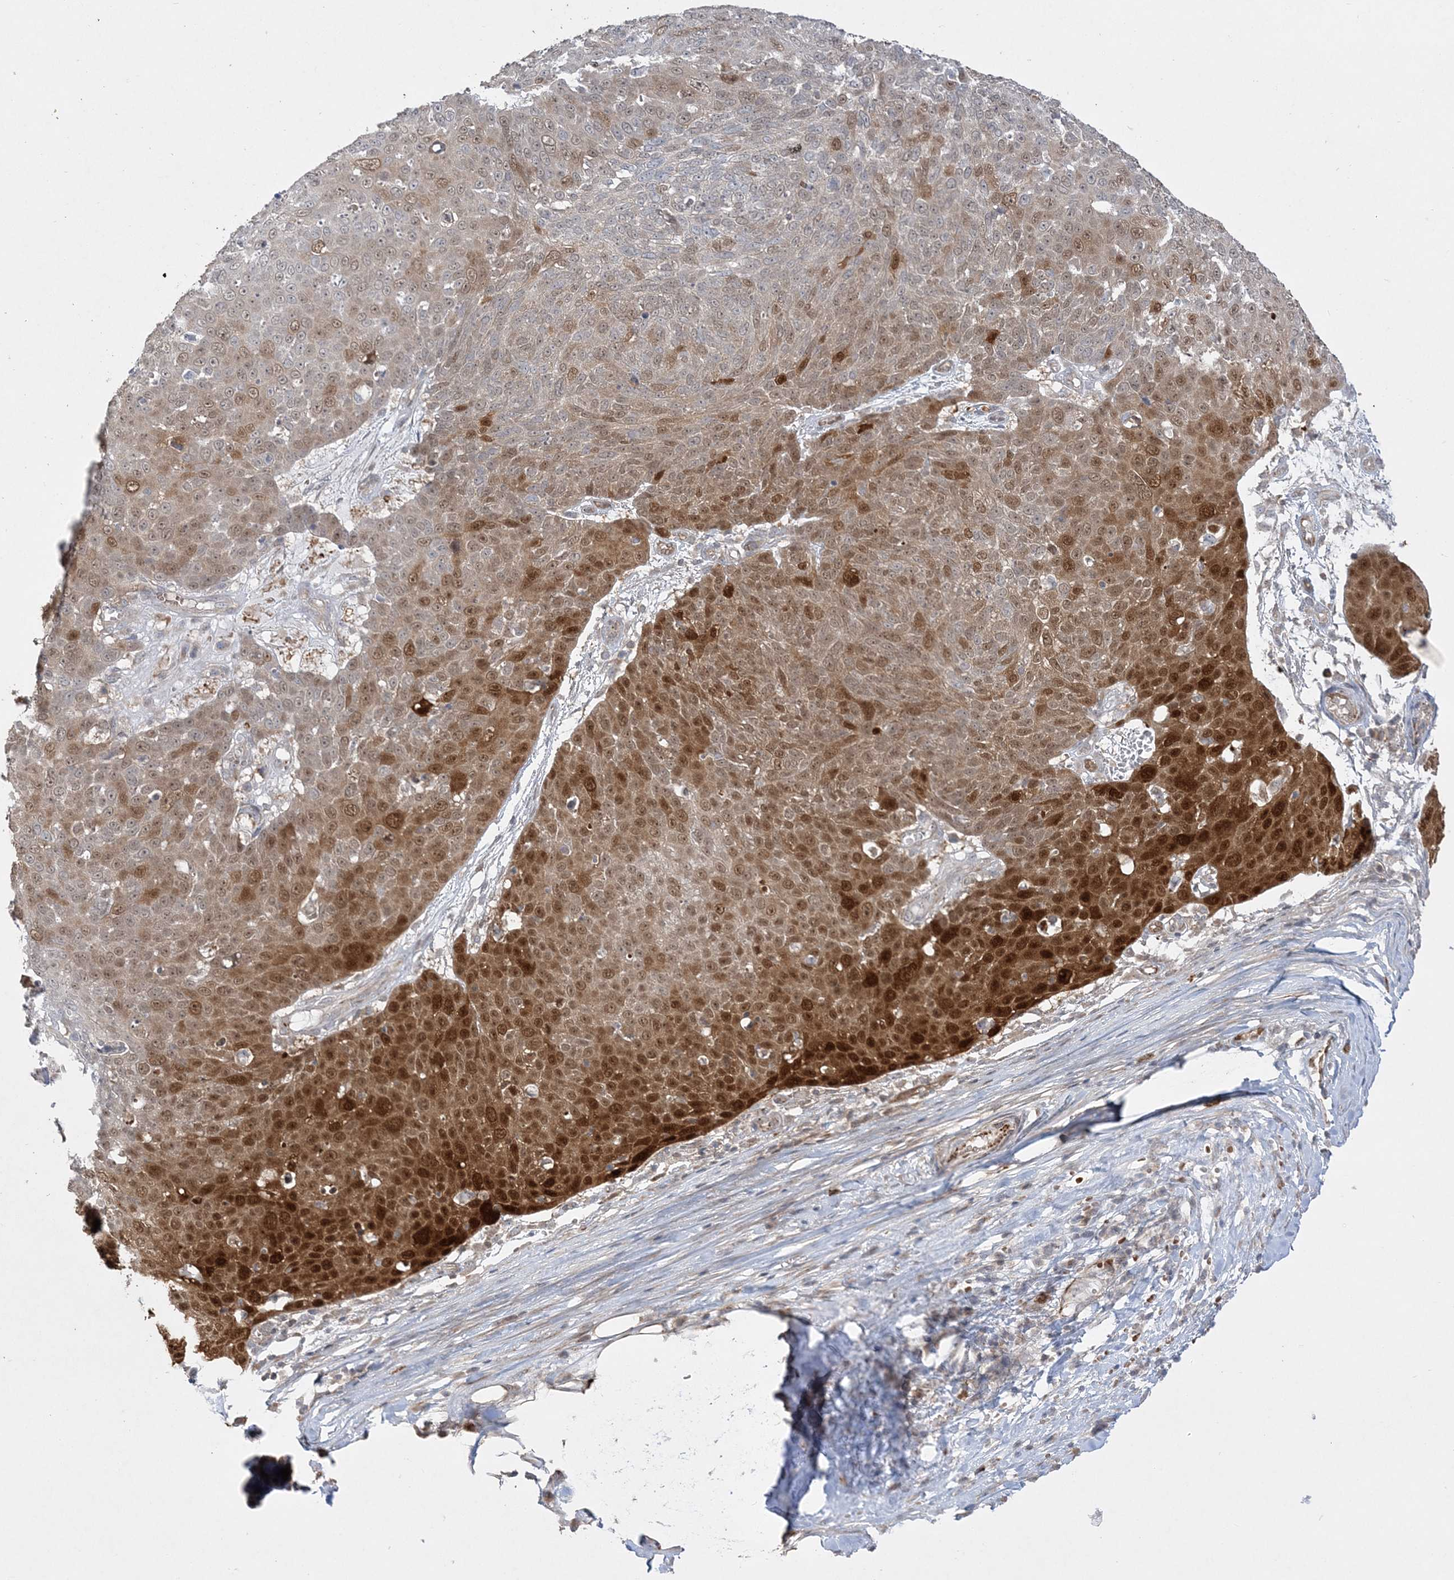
{"staining": {"intensity": "strong", "quantity": "25%-75%", "location": "cytoplasmic/membranous,nuclear"}, "tissue": "skin cancer", "cell_type": "Tumor cells", "image_type": "cancer", "snomed": [{"axis": "morphology", "description": "Squamous cell carcinoma, NOS"}, {"axis": "topography", "description": "Skin"}], "caption": "Immunohistochemical staining of squamous cell carcinoma (skin) reveals high levels of strong cytoplasmic/membranous and nuclear protein expression in about 25%-75% of tumor cells.", "gene": "INPP1", "patient": {"sex": "male", "age": 71}}